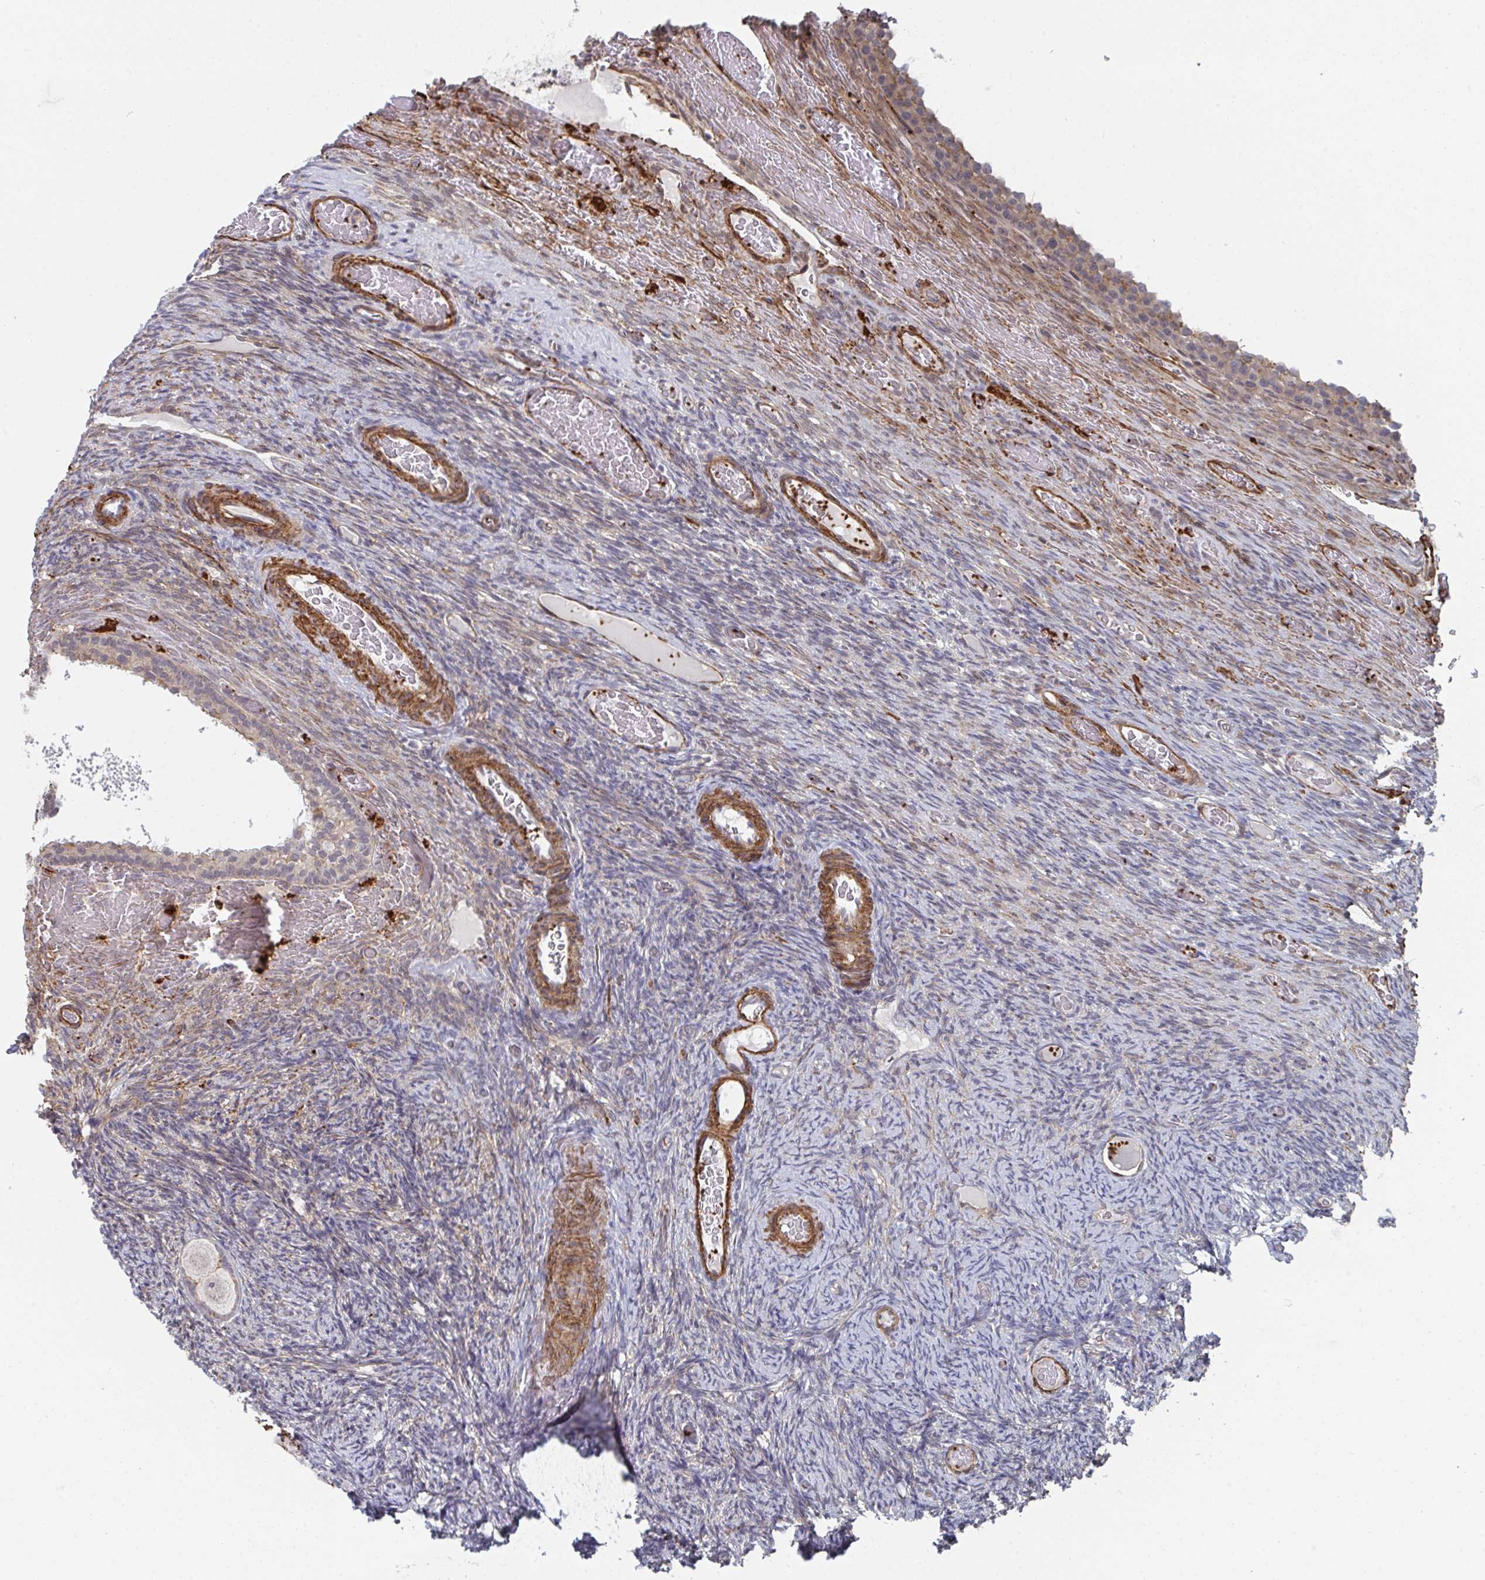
{"staining": {"intensity": "weak", "quantity": "<25%", "location": "cytoplasmic/membranous"}, "tissue": "ovary", "cell_type": "Follicle cells", "image_type": "normal", "snomed": [{"axis": "morphology", "description": "Normal tissue, NOS"}, {"axis": "topography", "description": "Ovary"}], "caption": "Immunohistochemistry (IHC) of normal ovary reveals no expression in follicle cells. (Brightfield microscopy of DAB immunohistochemistry at high magnification).", "gene": "NEURL4", "patient": {"sex": "female", "age": 34}}